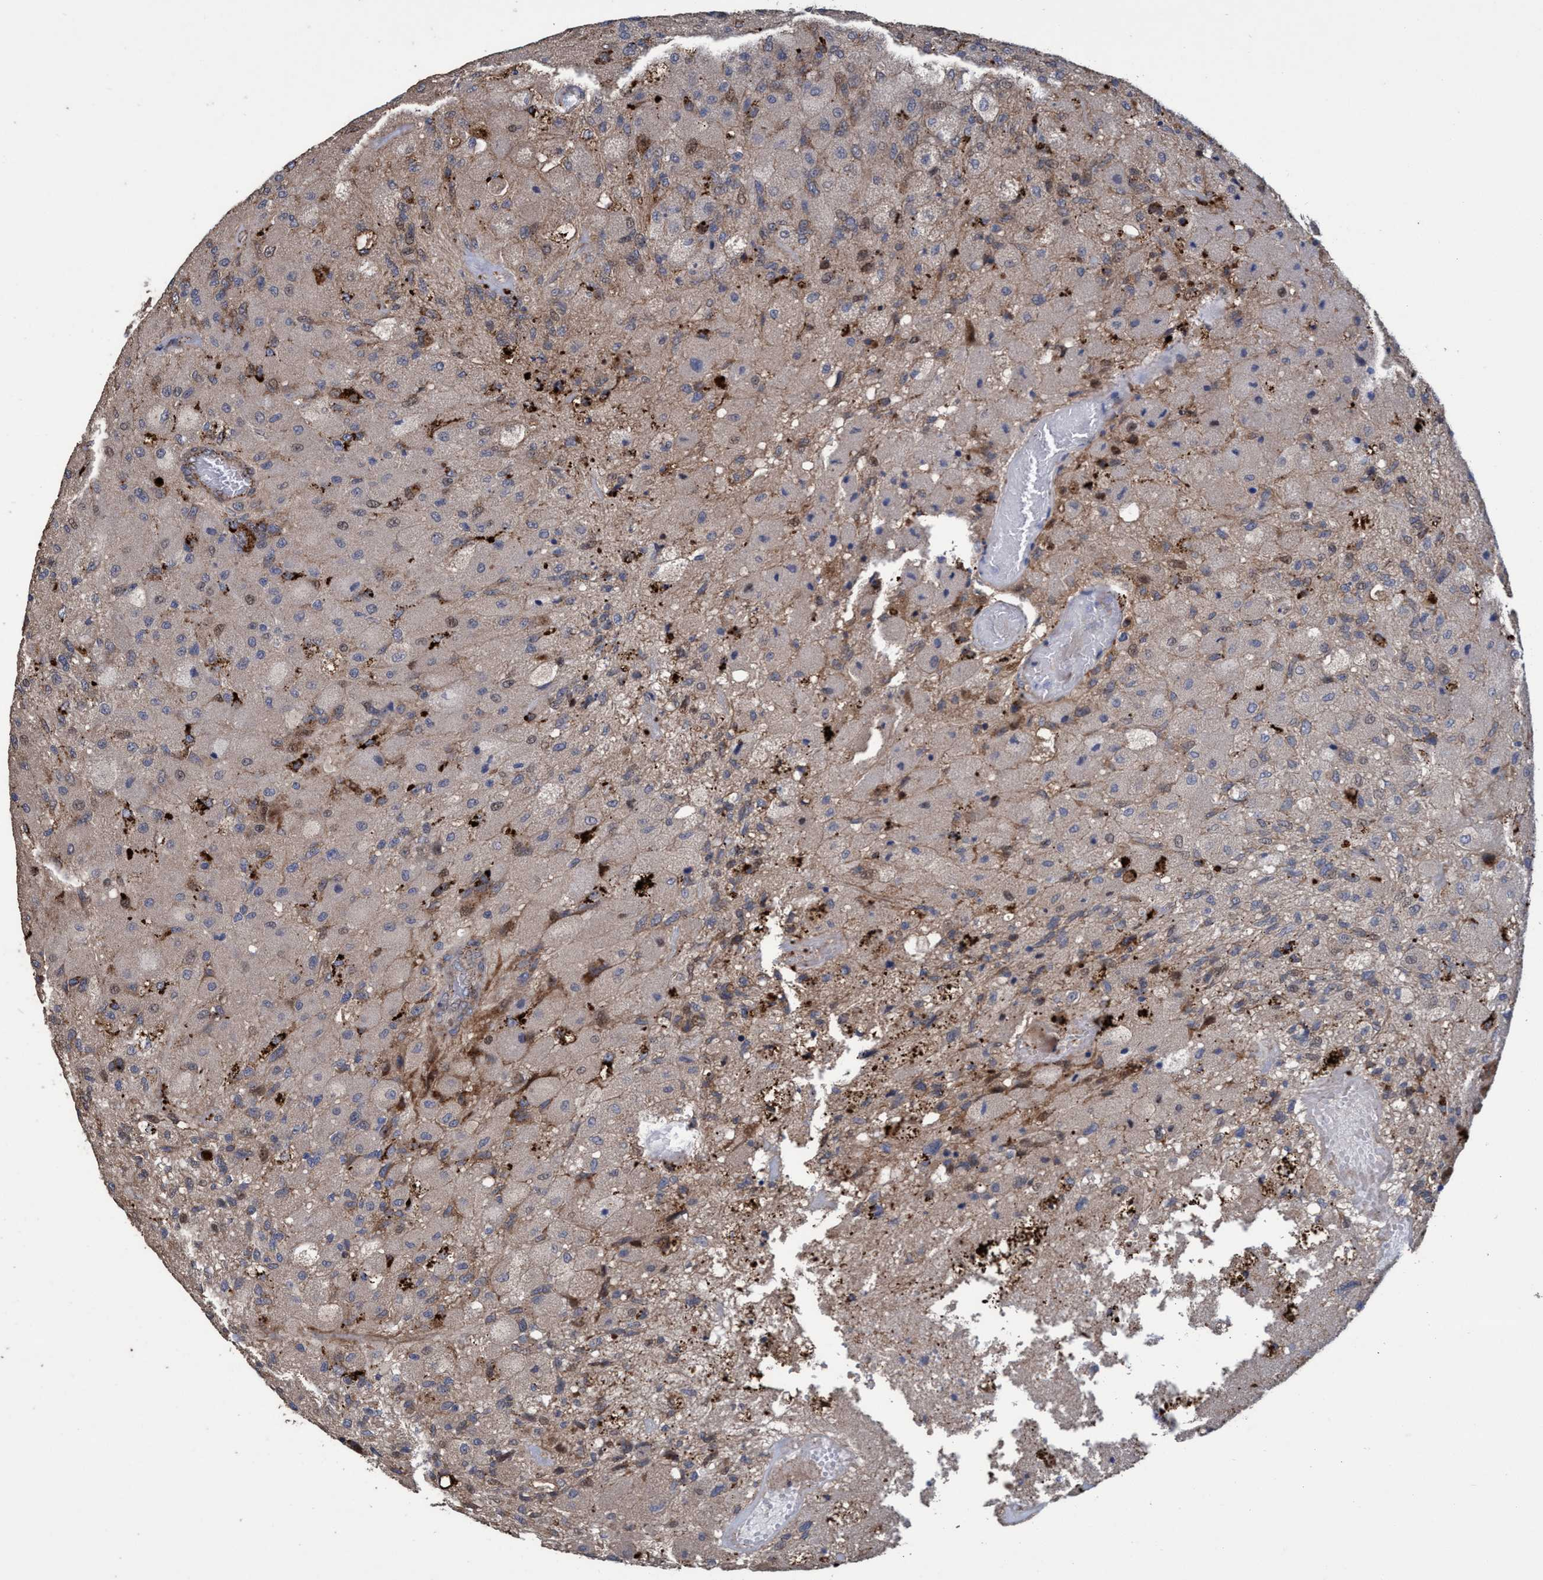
{"staining": {"intensity": "weak", "quantity": "<25%", "location": "cytoplasmic/membranous"}, "tissue": "glioma", "cell_type": "Tumor cells", "image_type": "cancer", "snomed": [{"axis": "morphology", "description": "Normal tissue, NOS"}, {"axis": "morphology", "description": "Glioma, malignant, High grade"}, {"axis": "topography", "description": "Cerebral cortex"}], "caption": "Tumor cells show no significant staining in glioma. (Stains: DAB IHC with hematoxylin counter stain, Microscopy: brightfield microscopy at high magnification).", "gene": "BBS9", "patient": {"sex": "male", "age": 77}}